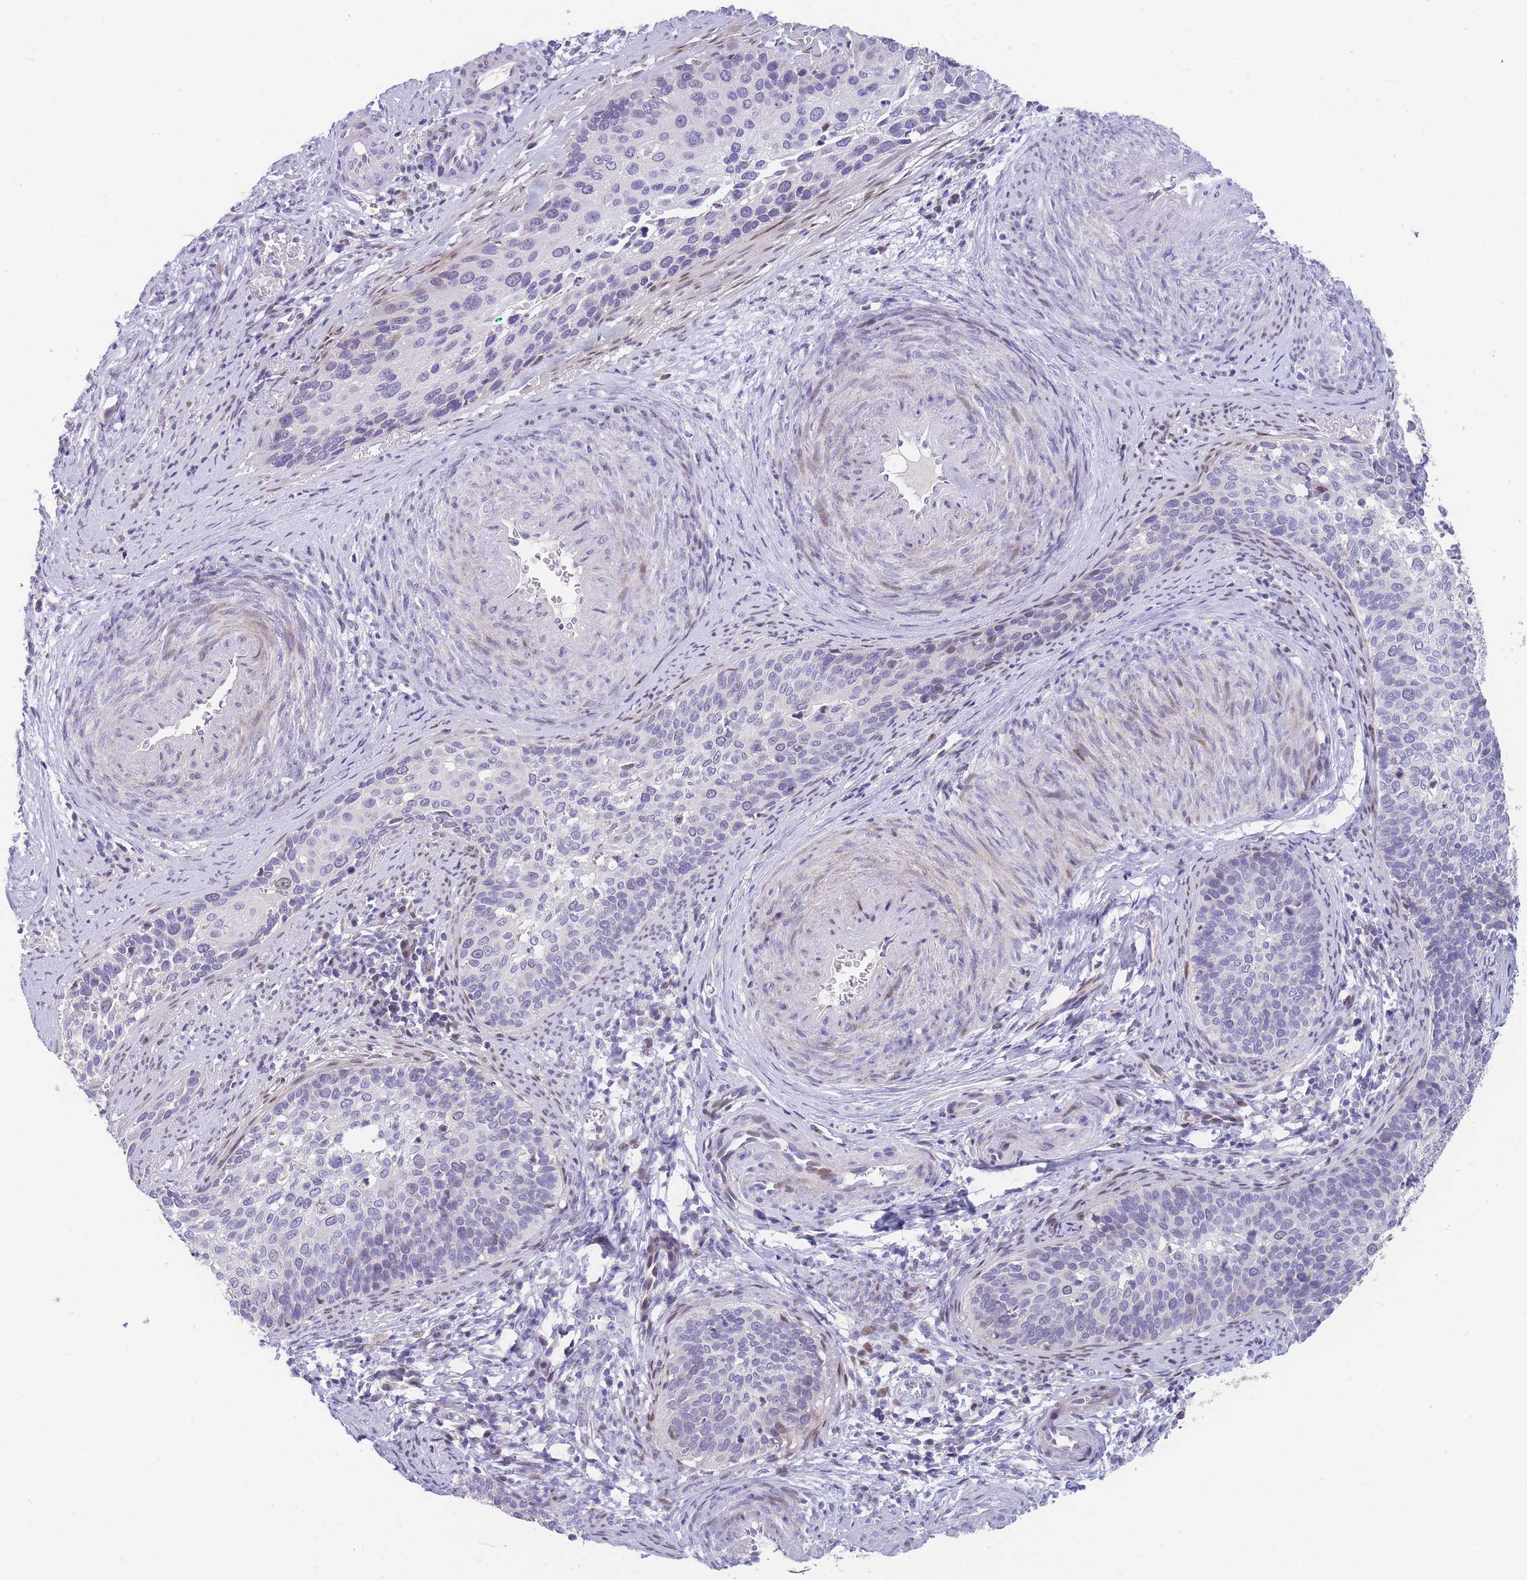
{"staining": {"intensity": "negative", "quantity": "none", "location": "none"}, "tissue": "cervical cancer", "cell_type": "Tumor cells", "image_type": "cancer", "snomed": [{"axis": "morphology", "description": "Squamous cell carcinoma, NOS"}, {"axis": "topography", "description": "Cervix"}], "caption": "This is a micrograph of immunohistochemistry staining of cervical cancer (squamous cell carcinoma), which shows no expression in tumor cells. The staining is performed using DAB (3,3'-diaminobenzidine) brown chromogen with nuclei counter-stained in using hematoxylin.", "gene": "SHCBP1", "patient": {"sex": "female", "age": 44}}